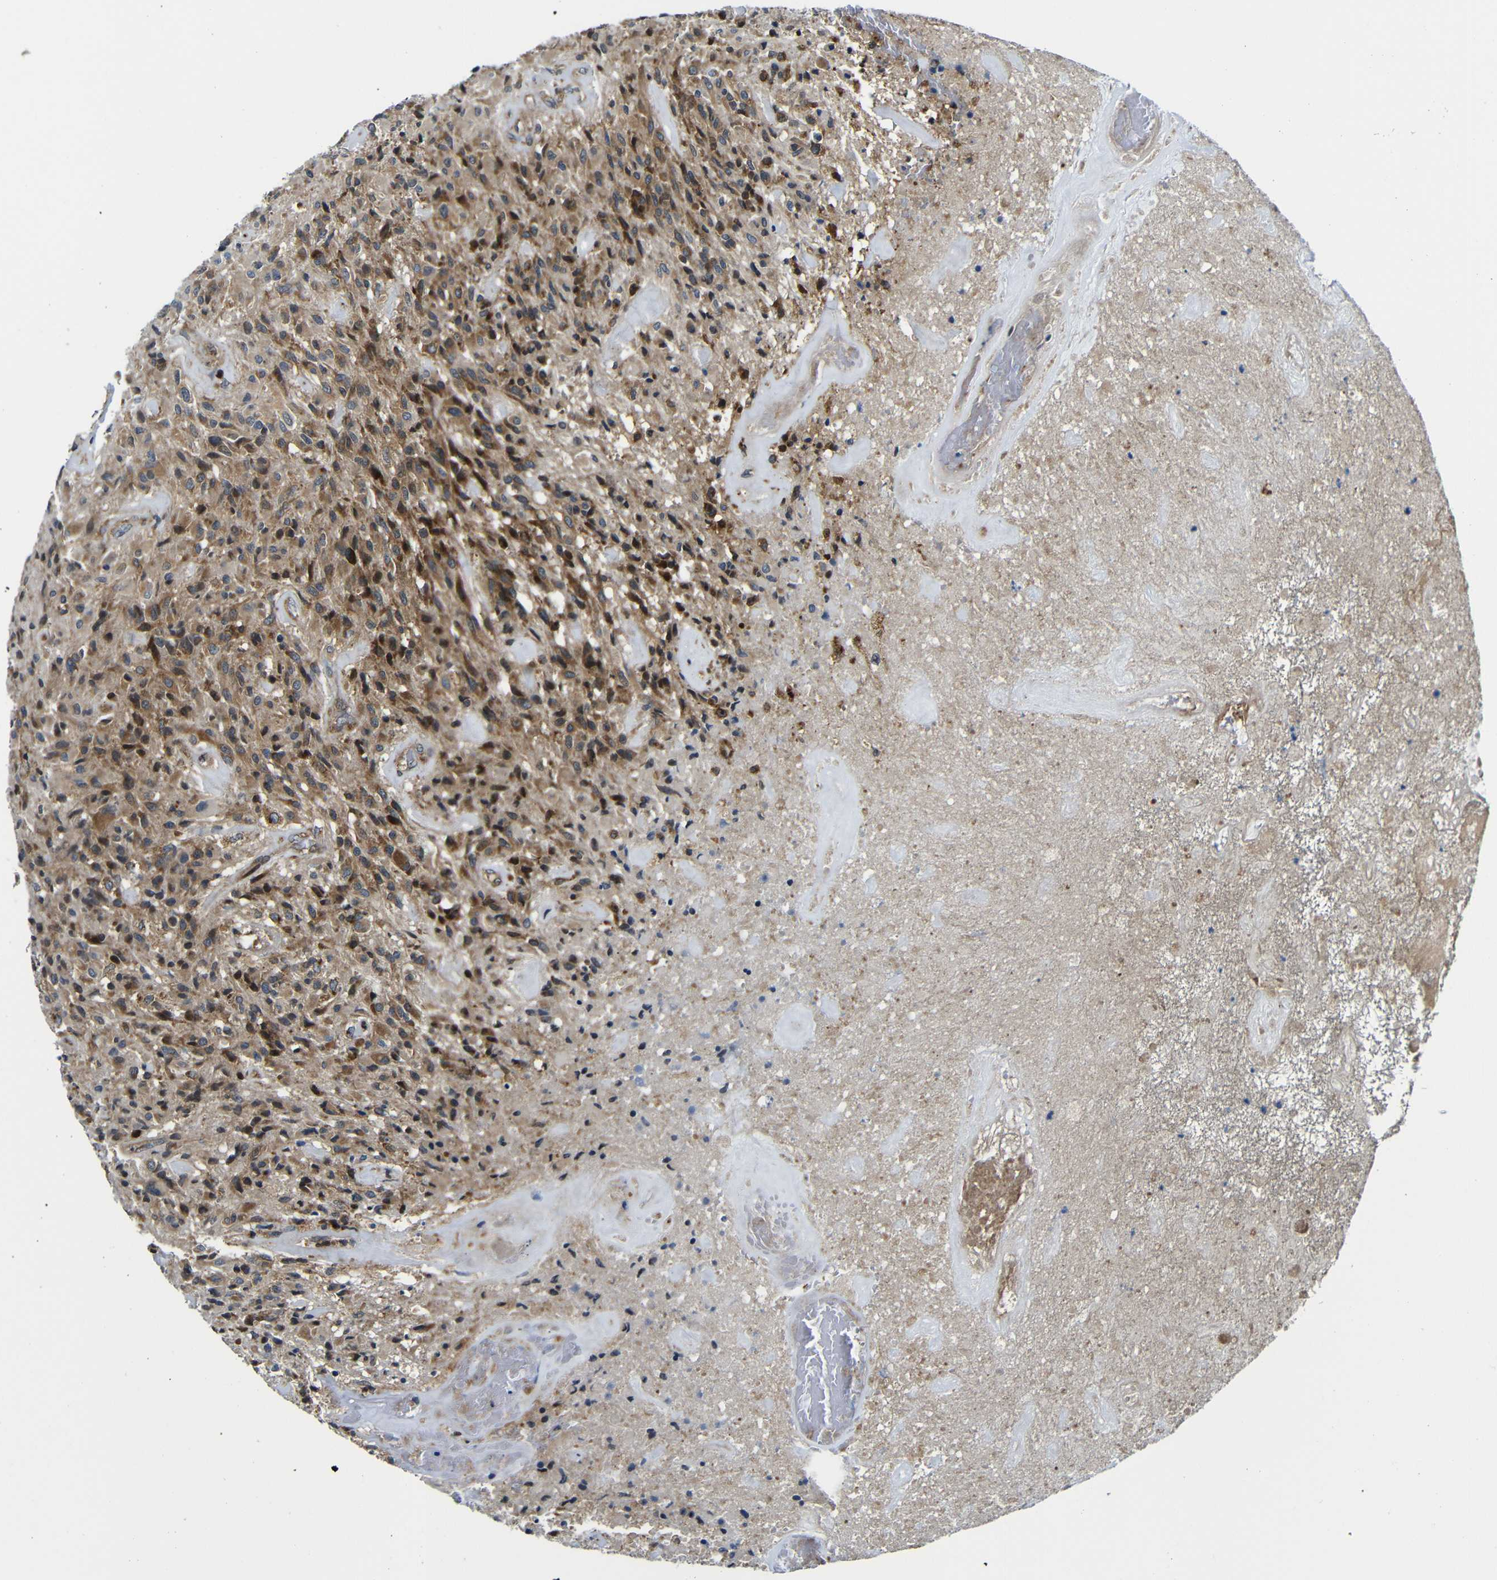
{"staining": {"intensity": "moderate", "quantity": ">75%", "location": "cytoplasmic/membranous"}, "tissue": "glioma", "cell_type": "Tumor cells", "image_type": "cancer", "snomed": [{"axis": "morphology", "description": "Glioma, malignant, High grade"}, {"axis": "topography", "description": "Brain"}], "caption": "A medium amount of moderate cytoplasmic/membranous expression is identified in about >75% of tumor cells in glioma tissue.", "gene": "ABCE1", "patient": {"sex": "male", "age": 71}}